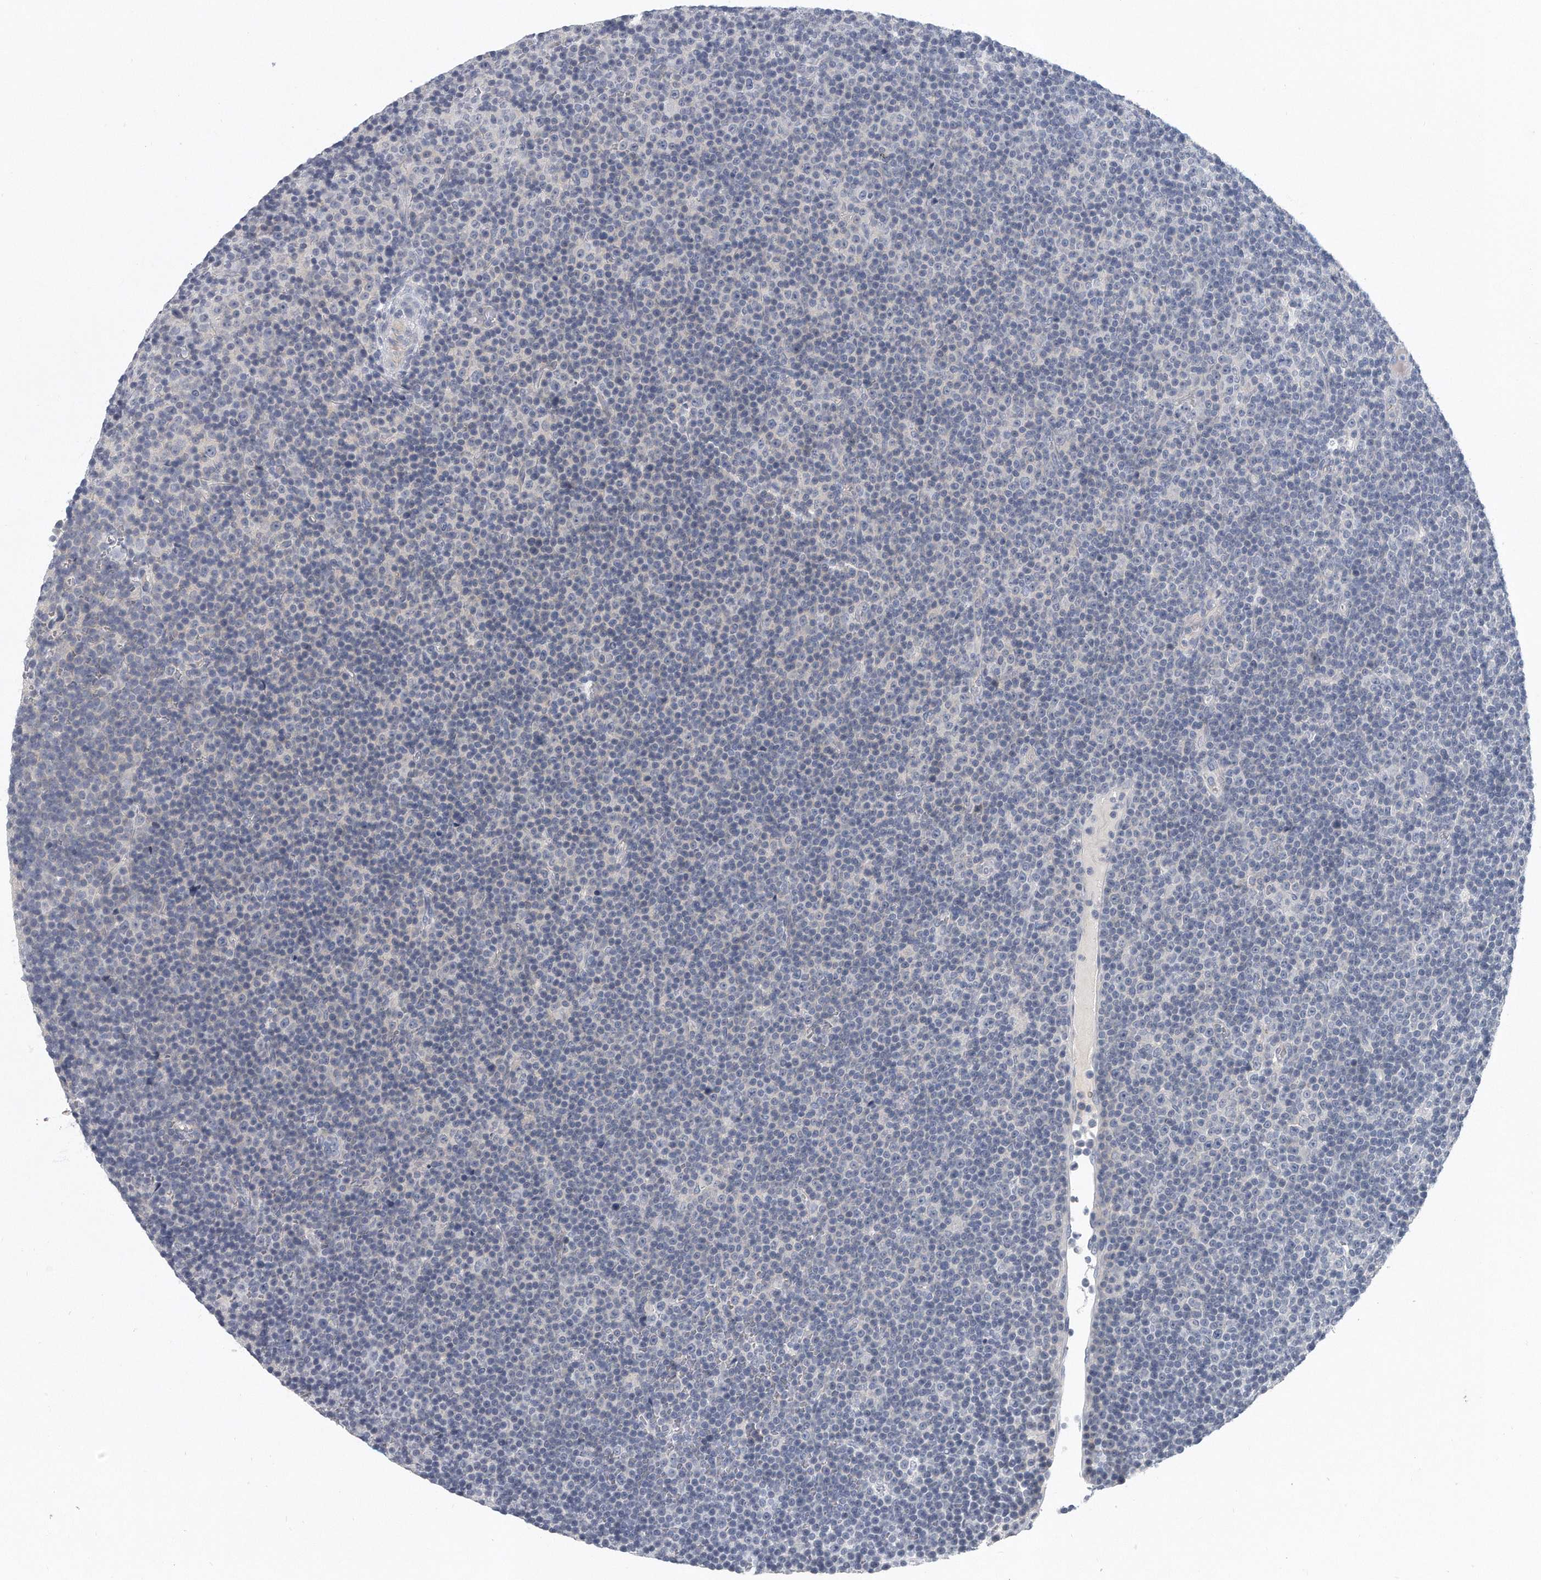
{"staining": {"intensity": "negative", "quantity": "none", "location": "none"}, "tissue": "lymphoma", "cell_type": "Tumor cells", "image_type": "cancer", "snomed": [{"axis": "morphology", "description": "Malignant lymphoma, non-Hodgkin's type, Low grade"}, {"axis": "topography", "description": "Lymph node"}], "caption": "Immunohistochemistry of human low-grade malignant lymphoma, non-Hodgkin's type demonstrates no positivity in tumor cells.", "gene": "KLHL7", "patient": {"sex": "female", "age": 67}}